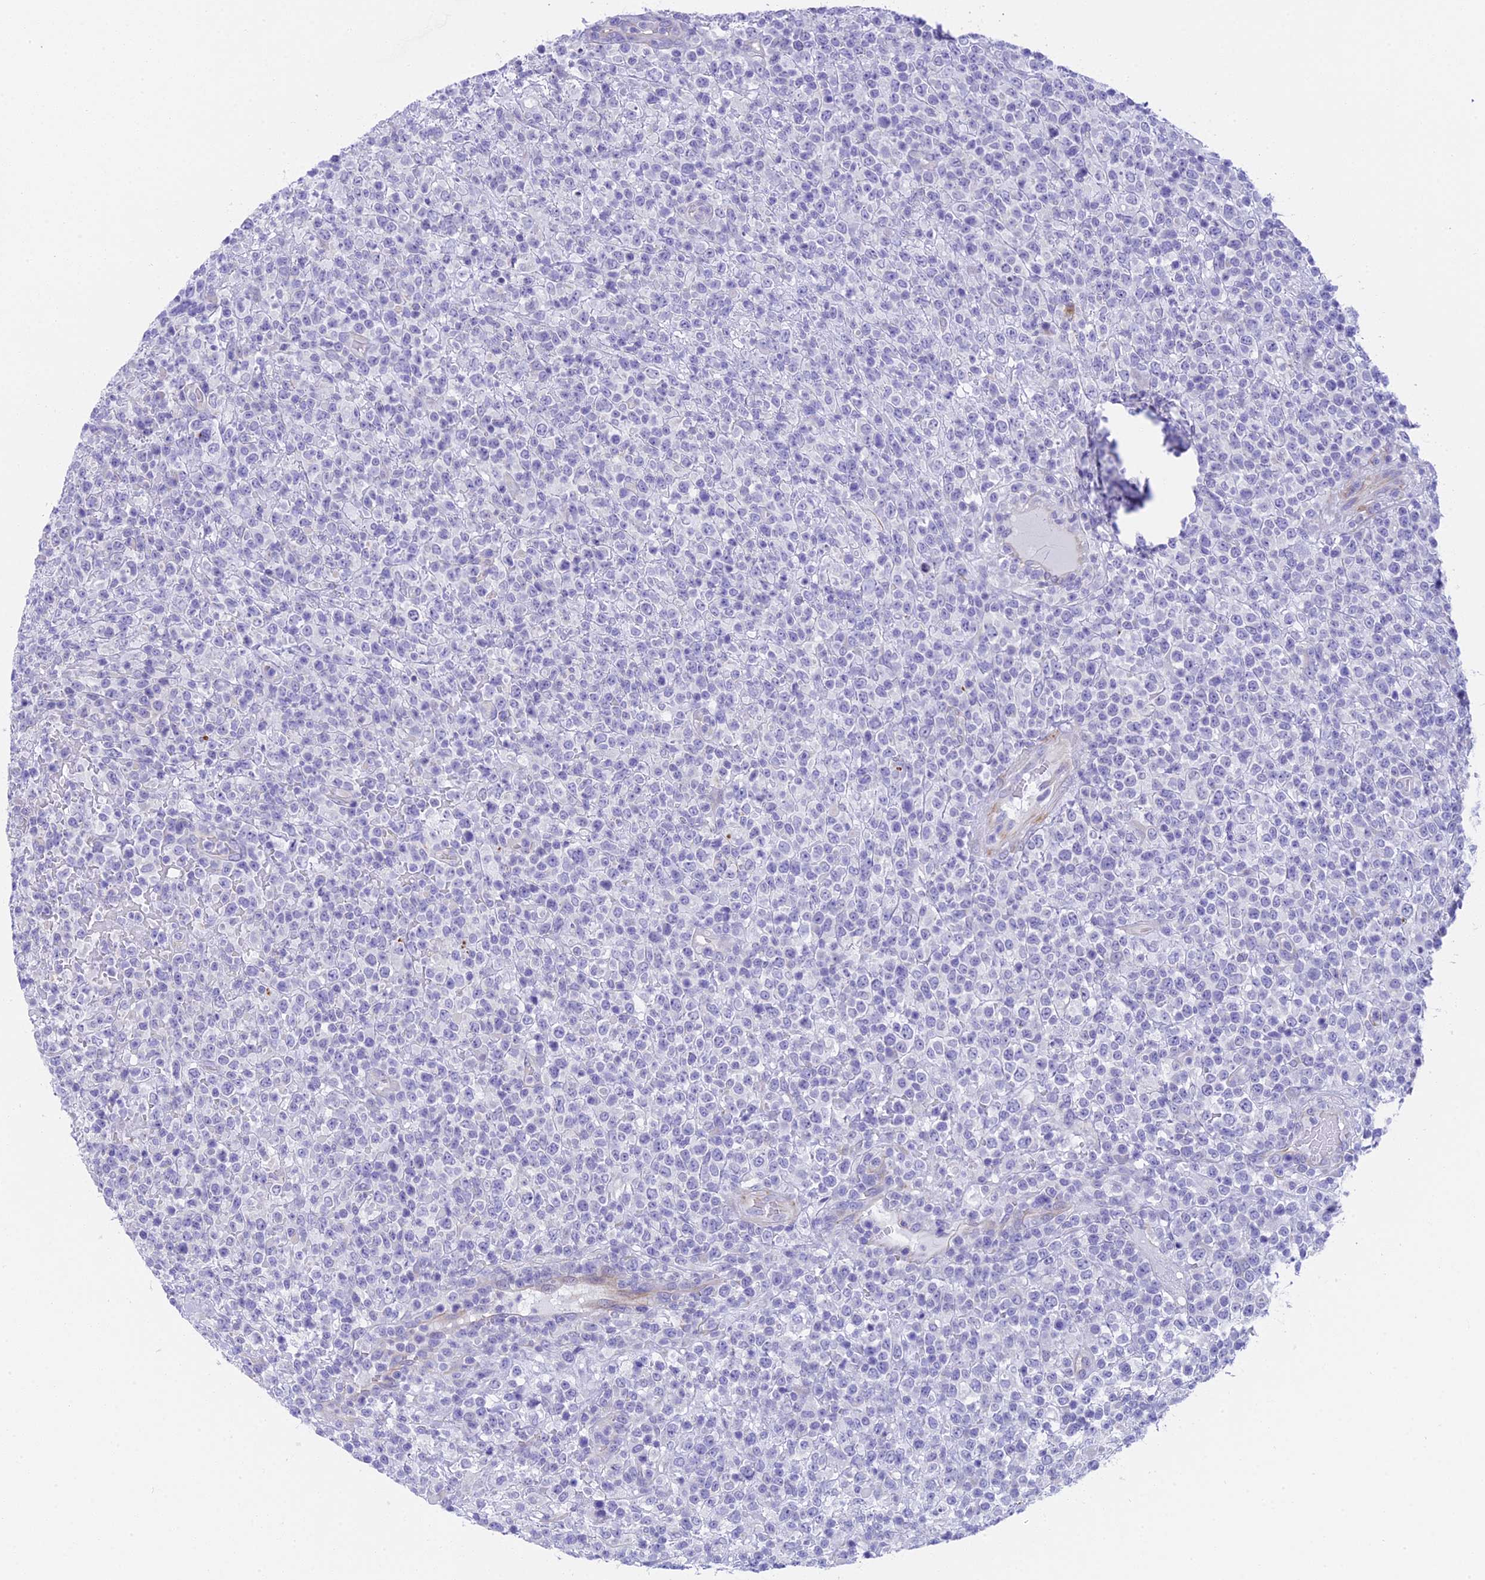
{"staining": {"intensity": "negative", "quantity": "none", "location": "none"}, "tissue": "lymphoma", "cell_type": "Tumor cells", "image_type": "cancer", "snomed": [{"axis": "morphology", "description": "Malignant lymphoma, non-Hodgkin's type, High grade"}, {"axis": "topography", "description": "Colon"}], "caption": "There is no significant positivity in tumor cells of malignant lymphoma, non-Hodgkin's type (high-grade).", "gene": "TACSTD2", "patient": {"sex": "female", "age": 53}}